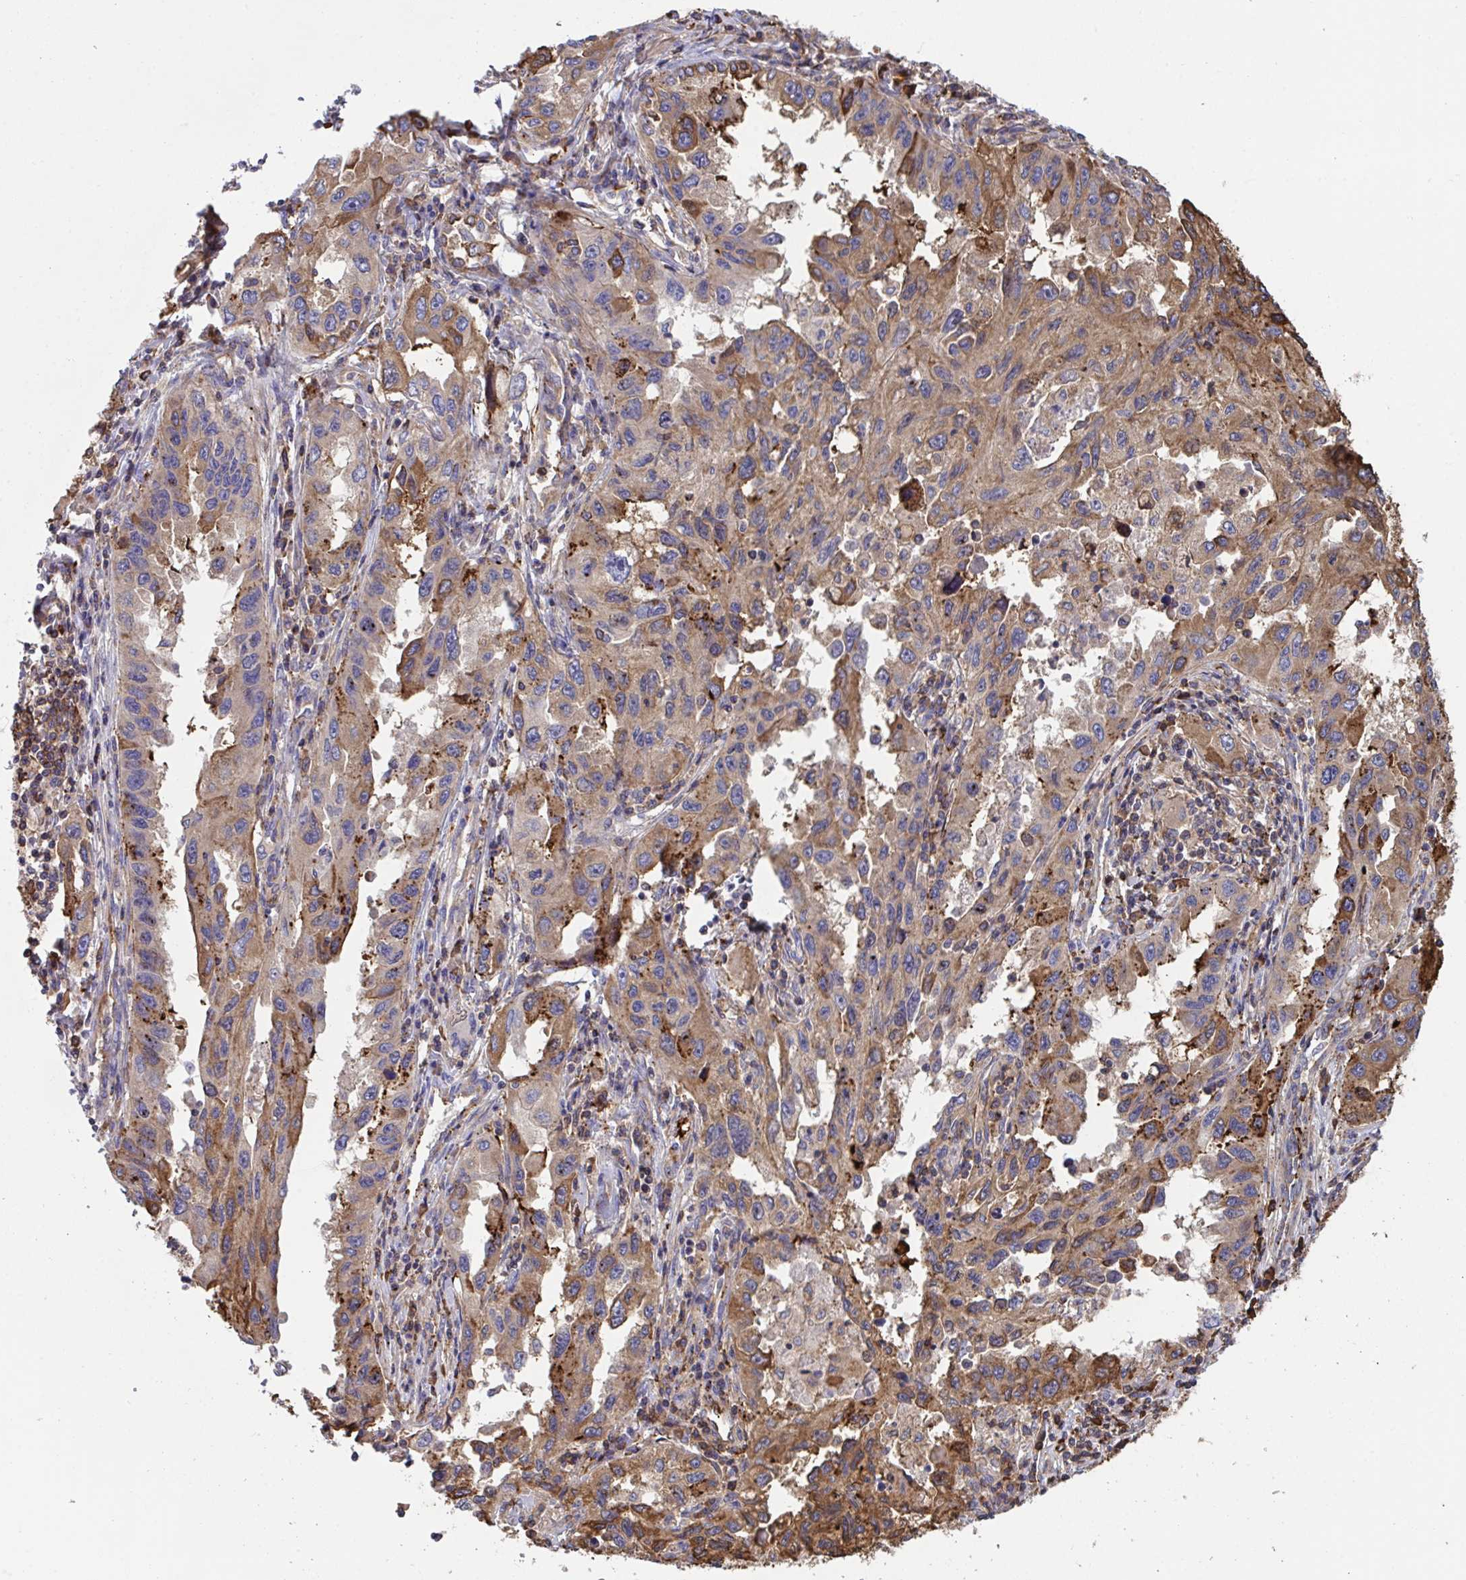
{"staining": {"intensity": "moderate", "quantity": ">75%", "location": "cytoplasmic/membranous"}, "tissue": "lung cancer", "cell_type": "Tumor cells", "image_type": "cancer", "snomed": [{"axis": "morphology", "description": "Adenocarcinoma, NOS"}, {"axis": "topography", "description": "Lung"}], "caption": "High-magnification brightfield microscopy of lung cancer stained with DAB (3,3'-diaminobenzidine) (brown) and counterstained with hematoxylin (blue). tumor cells exhibit moderate cytoplasmic/membranous positivity is identified in approximately>75% of cells. Using DAB (brown) and hematoxylin (blue) stains, captured at high magnification using brightfield microscopy.", "gene": "PPIH", "patient": {"sex": "female", "age": 73}}